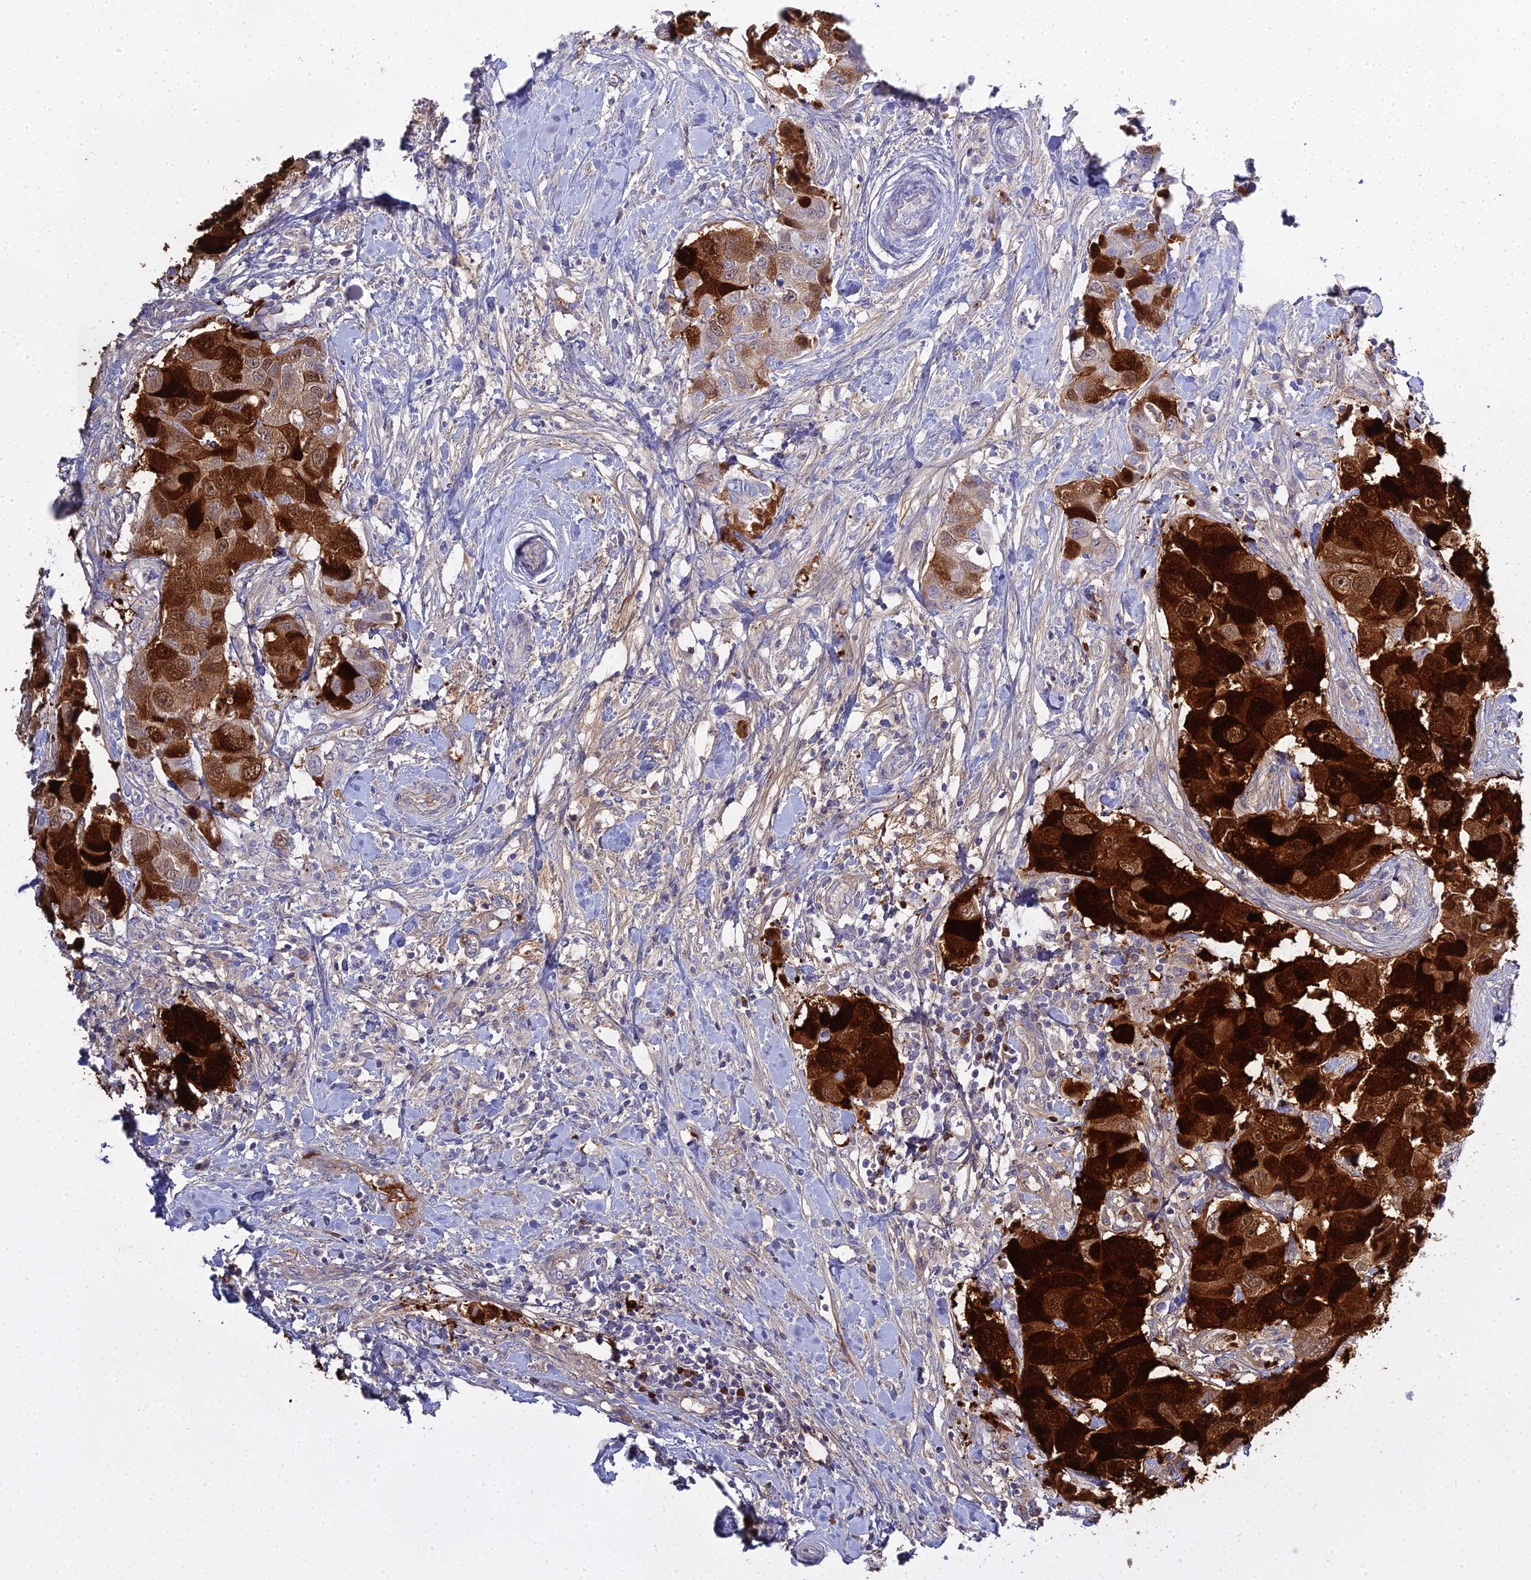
{"staining": {"intensity": "strong", "quantity": ">75%", "location": "cytoplasmic/membranous,nuclear"}, "tissue": "breast cancer", "cell_type": "Tumor cells", "image_type": "cancer", "snomed": [{"axis": "morphology", "description": "Normal tissue, NOS"}, {"axis": "morphology", "description": "Duct carcinoma"}, {"axis": "topography", "description": "Breast"}], "caption": "Protein expression analysis of human breast cancer (invasive ductal carcinoma) reveals strong cytoplasmic/membranous and nuclear positivity in approximately >75% of tumor cells. Nuclei are stained in blue.", "gene": "S100A7", "patient": {"sex": "female", "age": 62}}